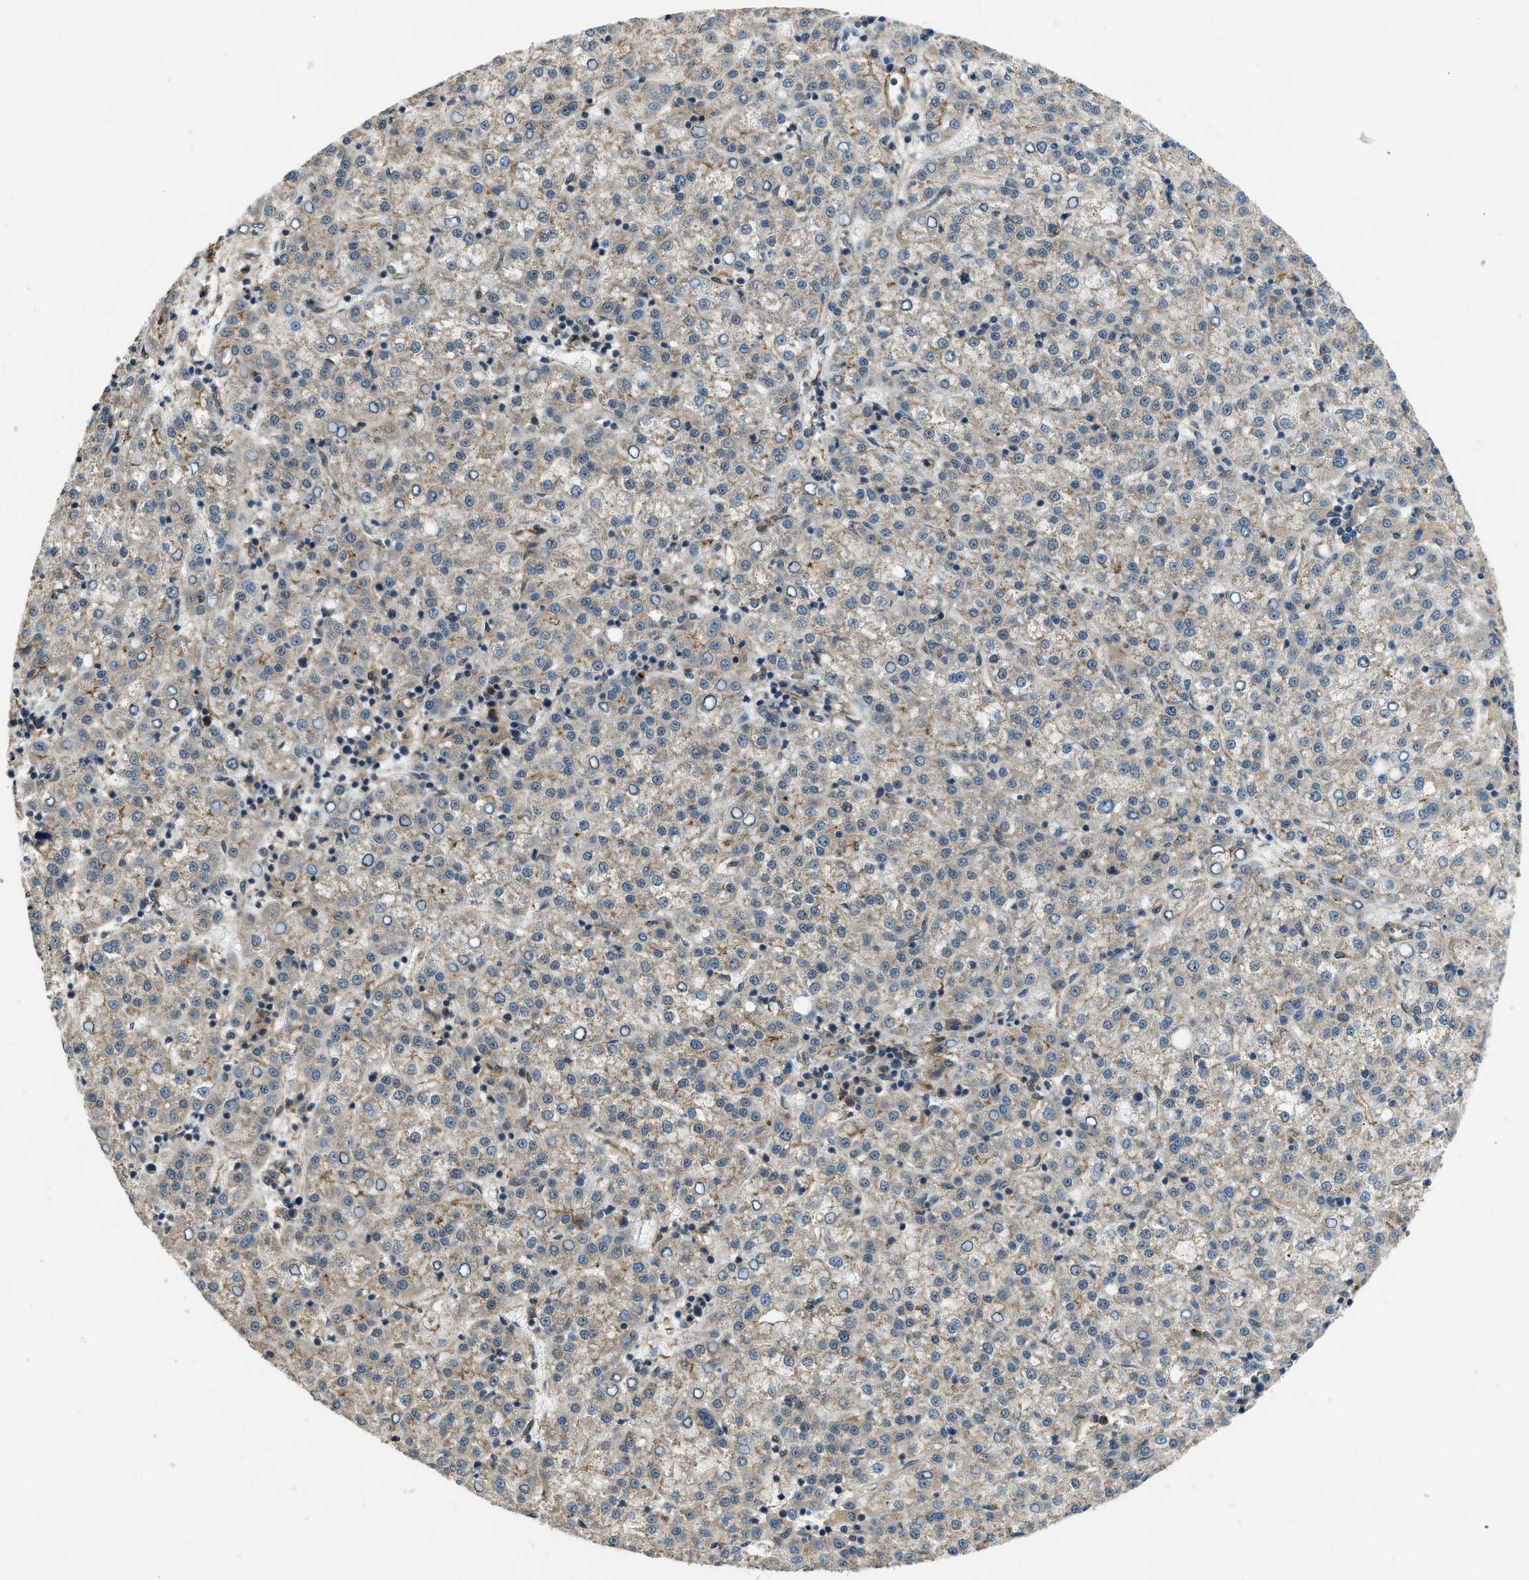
{"staining": {"intensity": "weak", "quantity": "25%-75%", "location": "cytoplasmic/membranous"}, "tissue": "liver cancer", "cell_type": "Tumor cells", "image_type": "cancer", "snomed": [{"axis": "morphology", "description": "Carcinoma, Hepatocellular, NOS"}, {"axis": "topography", "description": "Liver"}], "caption": "This is a photomicrograph of IHC staining of liver cancer, which shows weak expression in the cytoplasmic/membranous of tumor cells.", "gene": "CGN", "patient": {"sex": "female", "age": 58}}